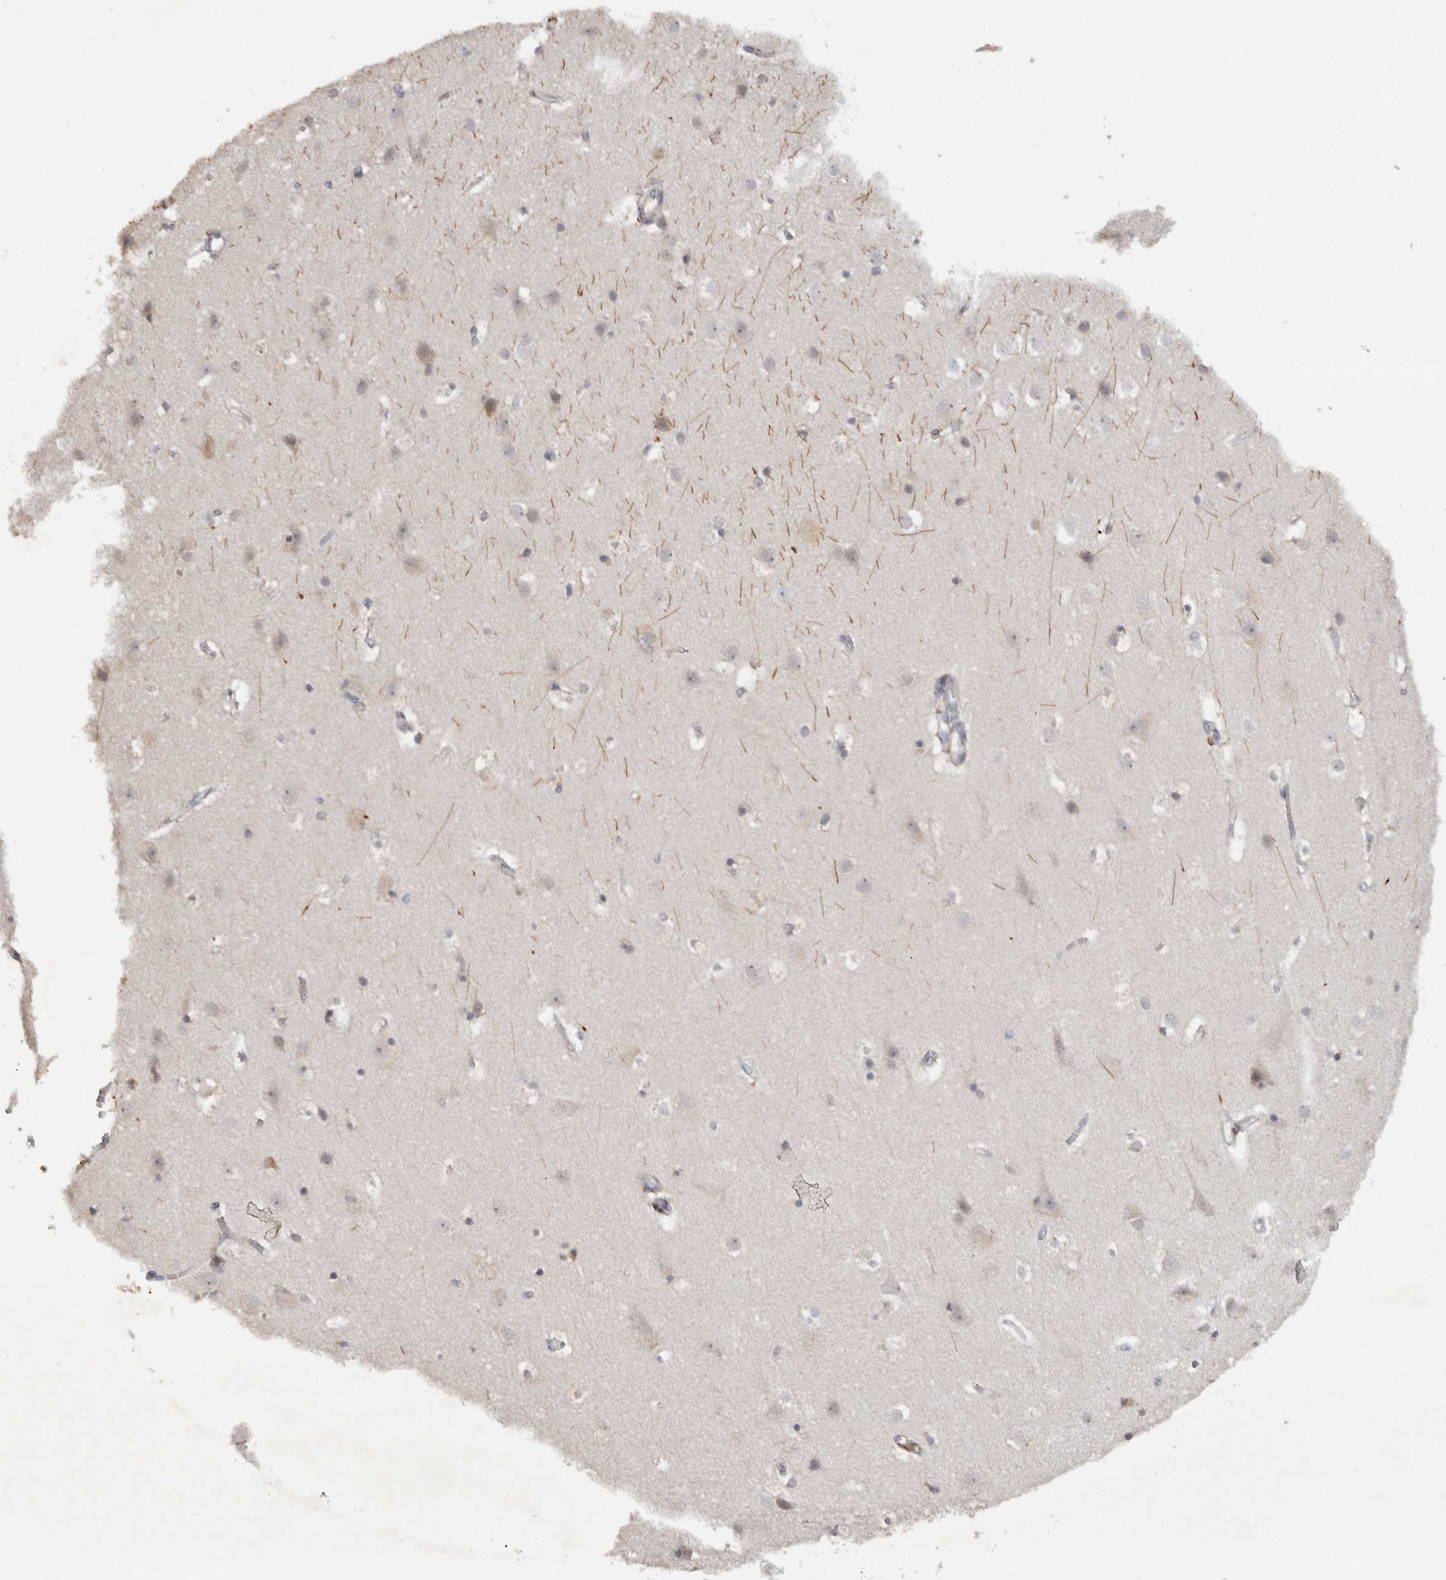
{"staining": {"intensity": "moderate", "quantity": "<25%", "location": "cytoplasmic/membranous"}, "tissue": "cerebral cortex", "cell_type": "Endothelial cells", "image_type": "normal", "snomed": [{"axis": "morphology", "description": "Normal tissue, NOS"}, {"axis": "topography", "description": "Cerebral cortex"}], "caption": "Moderate cytoplasmic/membranous protein positivity is seen in about <25% of endothelial cells in cerebral cortex. The staining is performed using DAB brown chromogen to label protein expression. The nuclei are counter-stained blue using hematoxylin.", "gene": "DYRK2", "patient": {"sex": "male", "age": 54}}